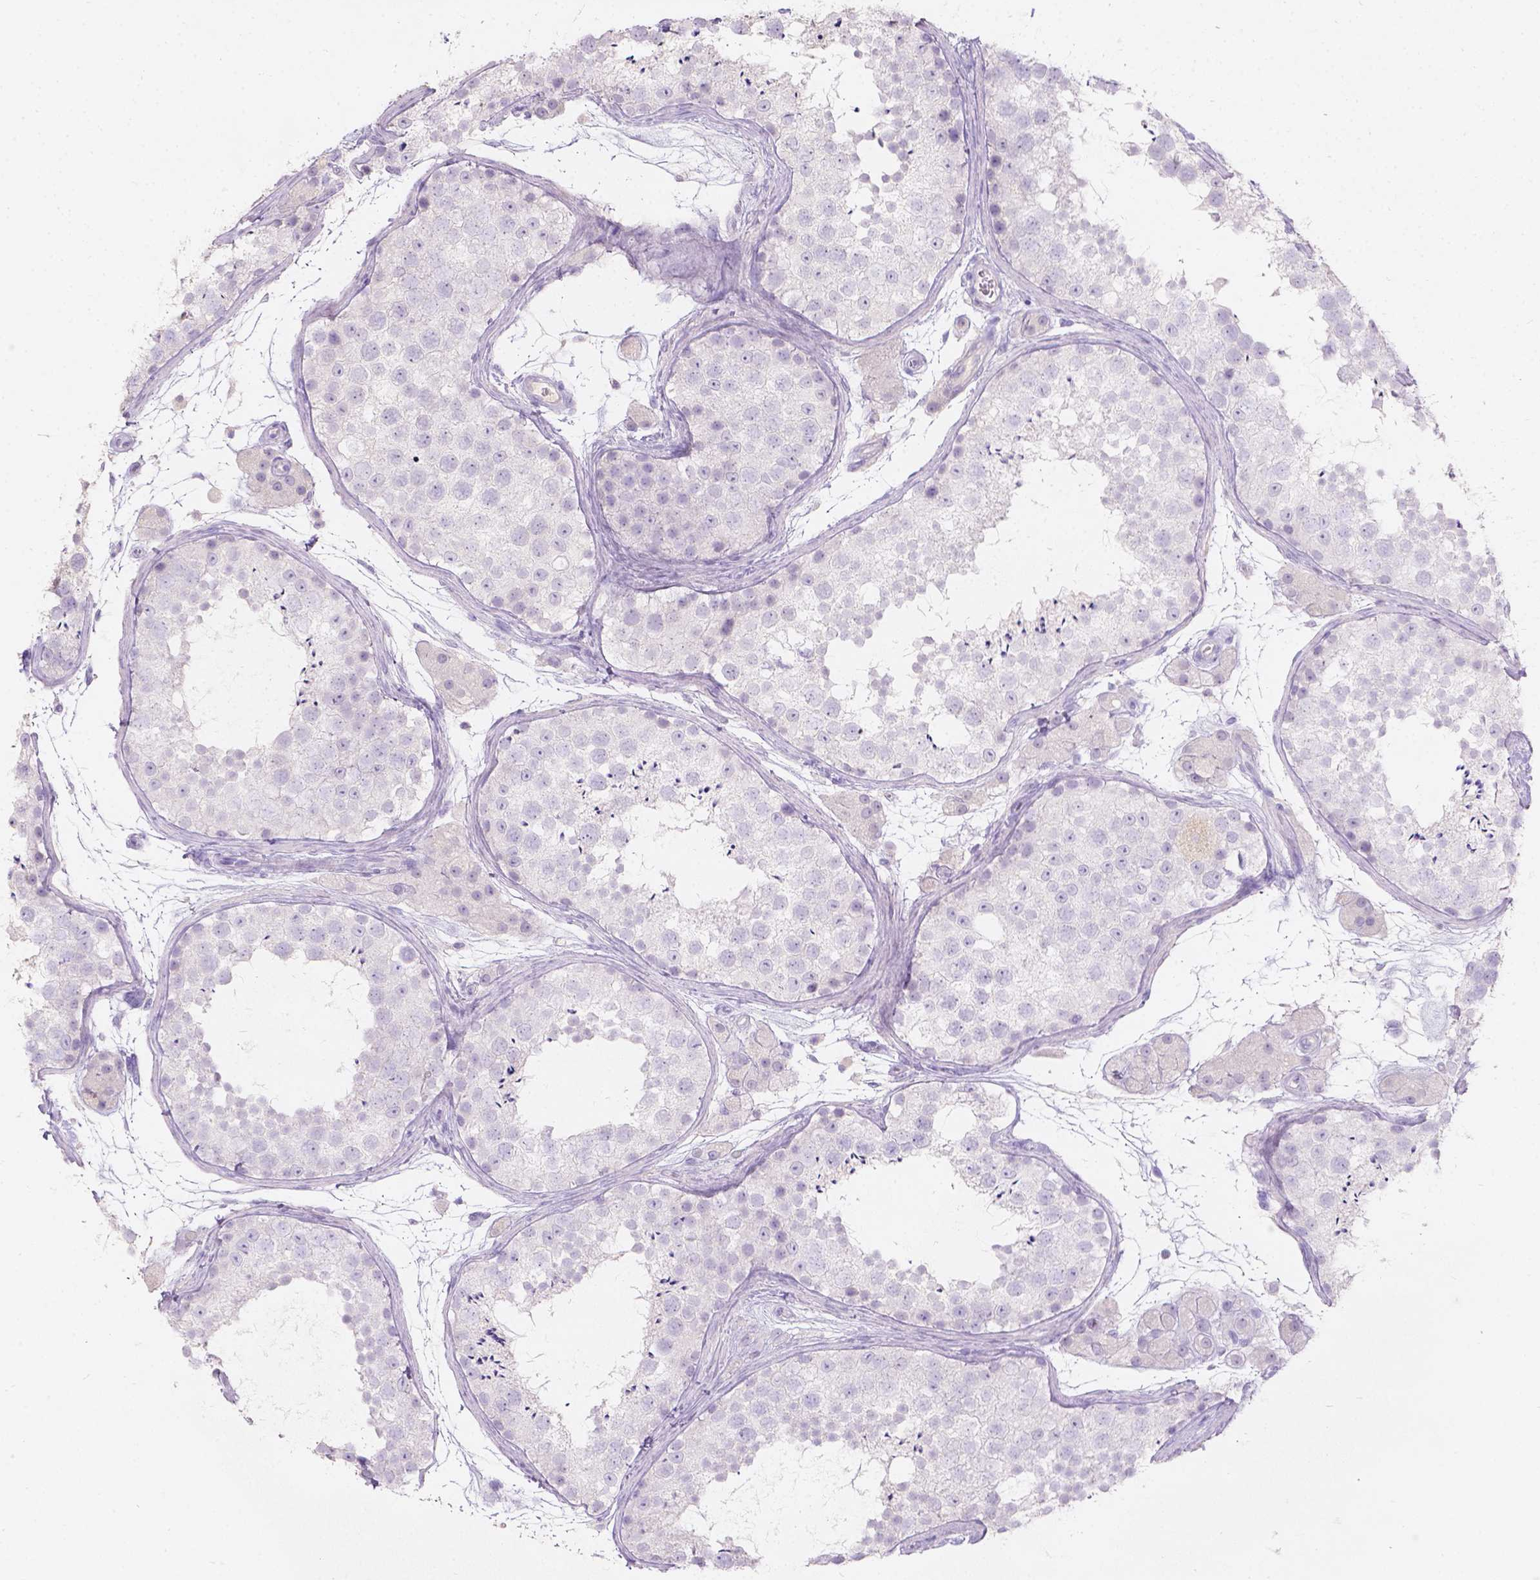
{"staining": {"intensity": "negative", "quantity": "none", "location": "none"}, "tissue": "testis", "cell_type": "Cells in seminiferous ducts", "image_type": "normal", "snomed": [{"axis": "morphology", "description": "Normal tissue, NOS"}, {"axis": "topography", "description": "Testis"}], "caption": "The micrograph displays no staining of cells in seminiferous ducts in benign testis. The staining was performed using DAB (3,3'-diaminobenzidine) to visualize the protein expression in brown, while the nuclei were stained in blue with hematoxylin (Magnification: 20x).", "gene": "GAL3ST2", "patient": {"sex": "male", "age": 41}}